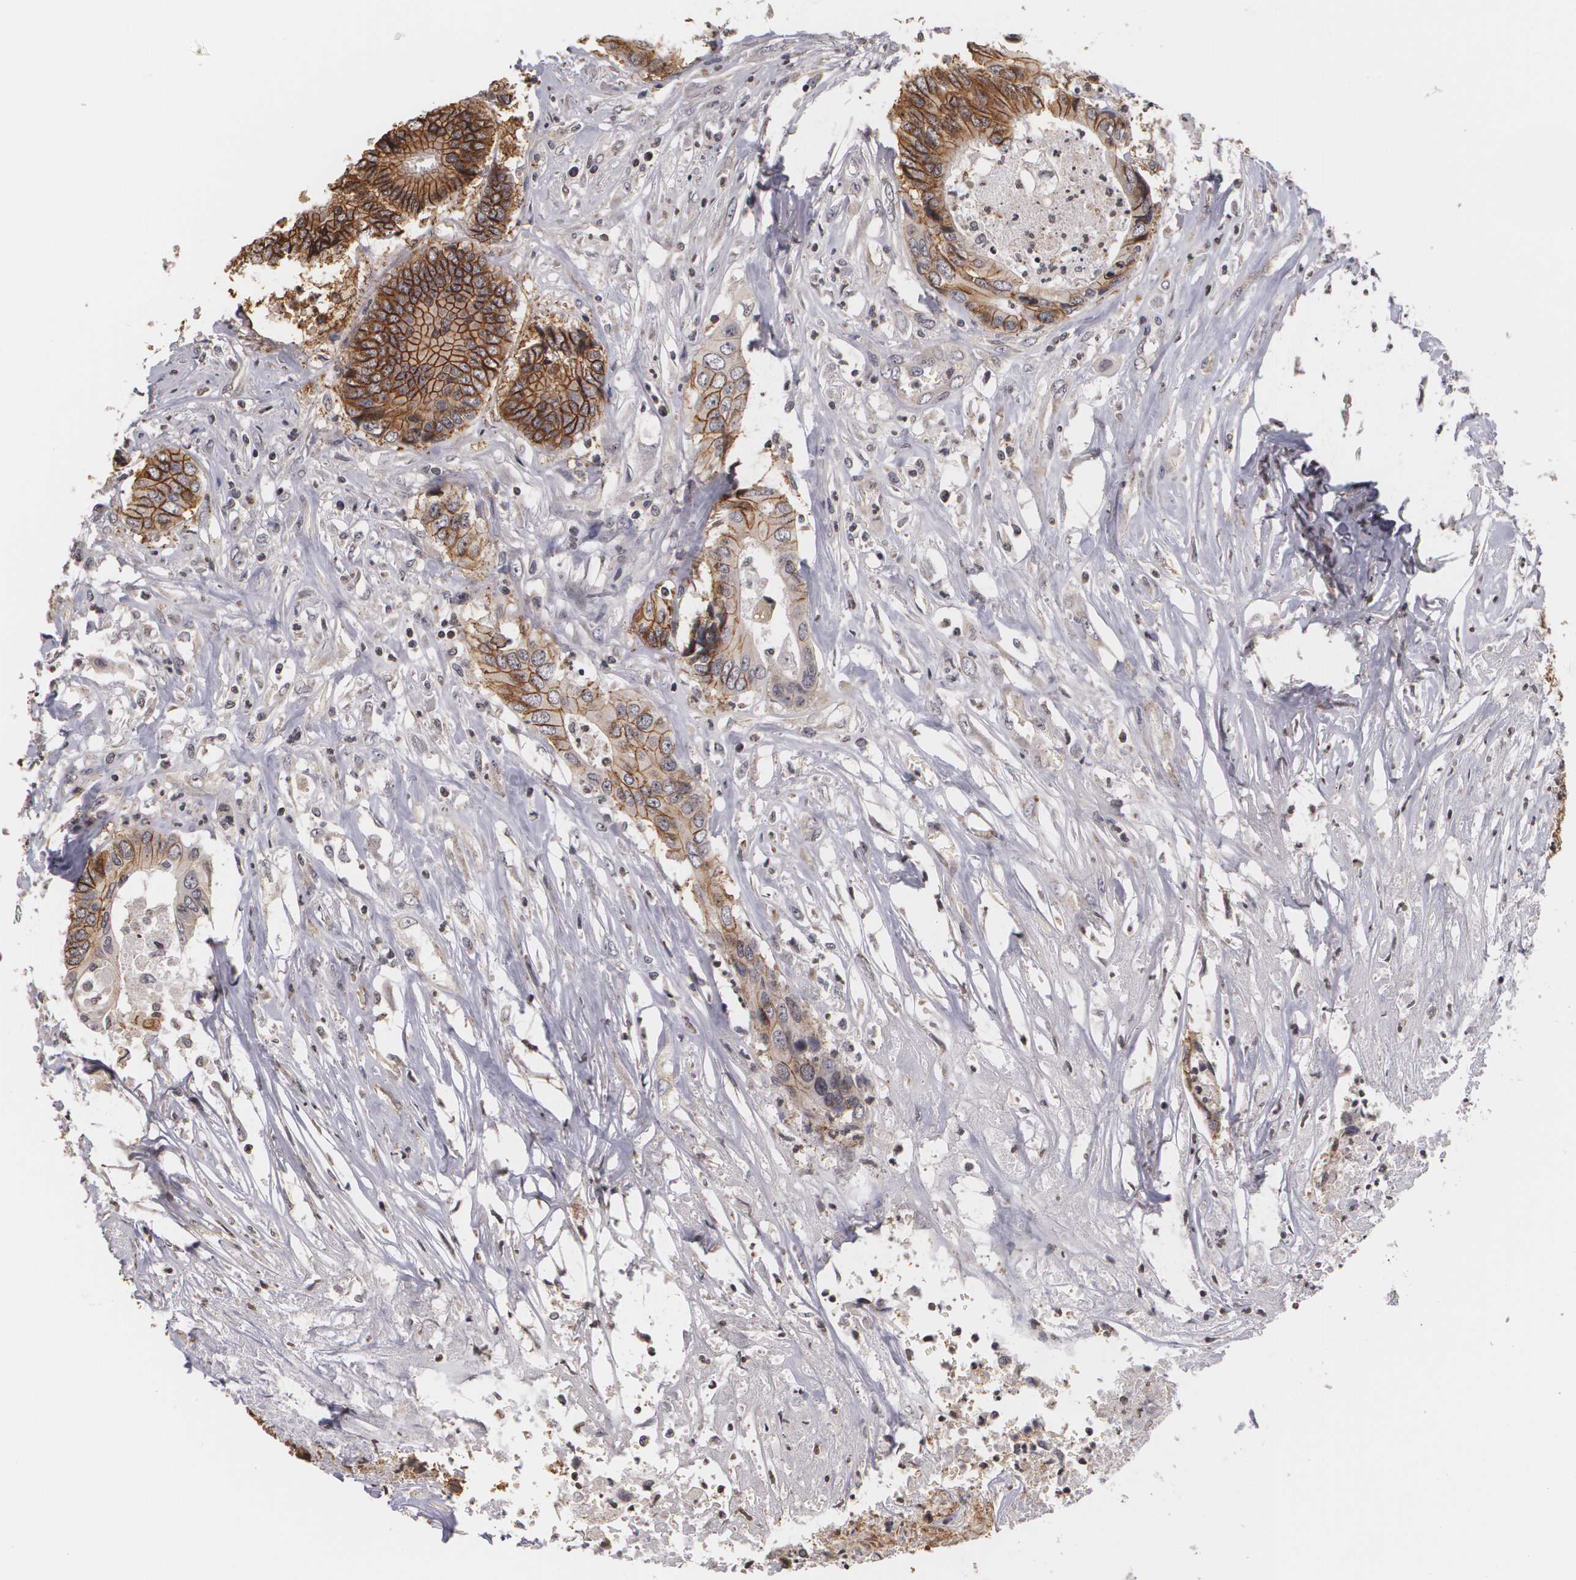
{"staining": {"intensity": "moderate", "quantity": ">75%", "location": "cytoplasmic/membranous"}, "tissue": "colorectal cancer", "cell_type": "Tumor cells", "image_type": "cancer", "snomed": [{"axis": "morphology", "description": "Adenocarcinoma, NOS"}, {"axis": "topography", "description": "Rectum"}], "caption": "Brown immunohistochemical staining in adenocarcinoma (colorectal) exhibits moderate cytoplasmic/membranous expression in about >75% of tumor cells.", "gene": "THRB", "patient": {"sex": "male", "age": 55}}